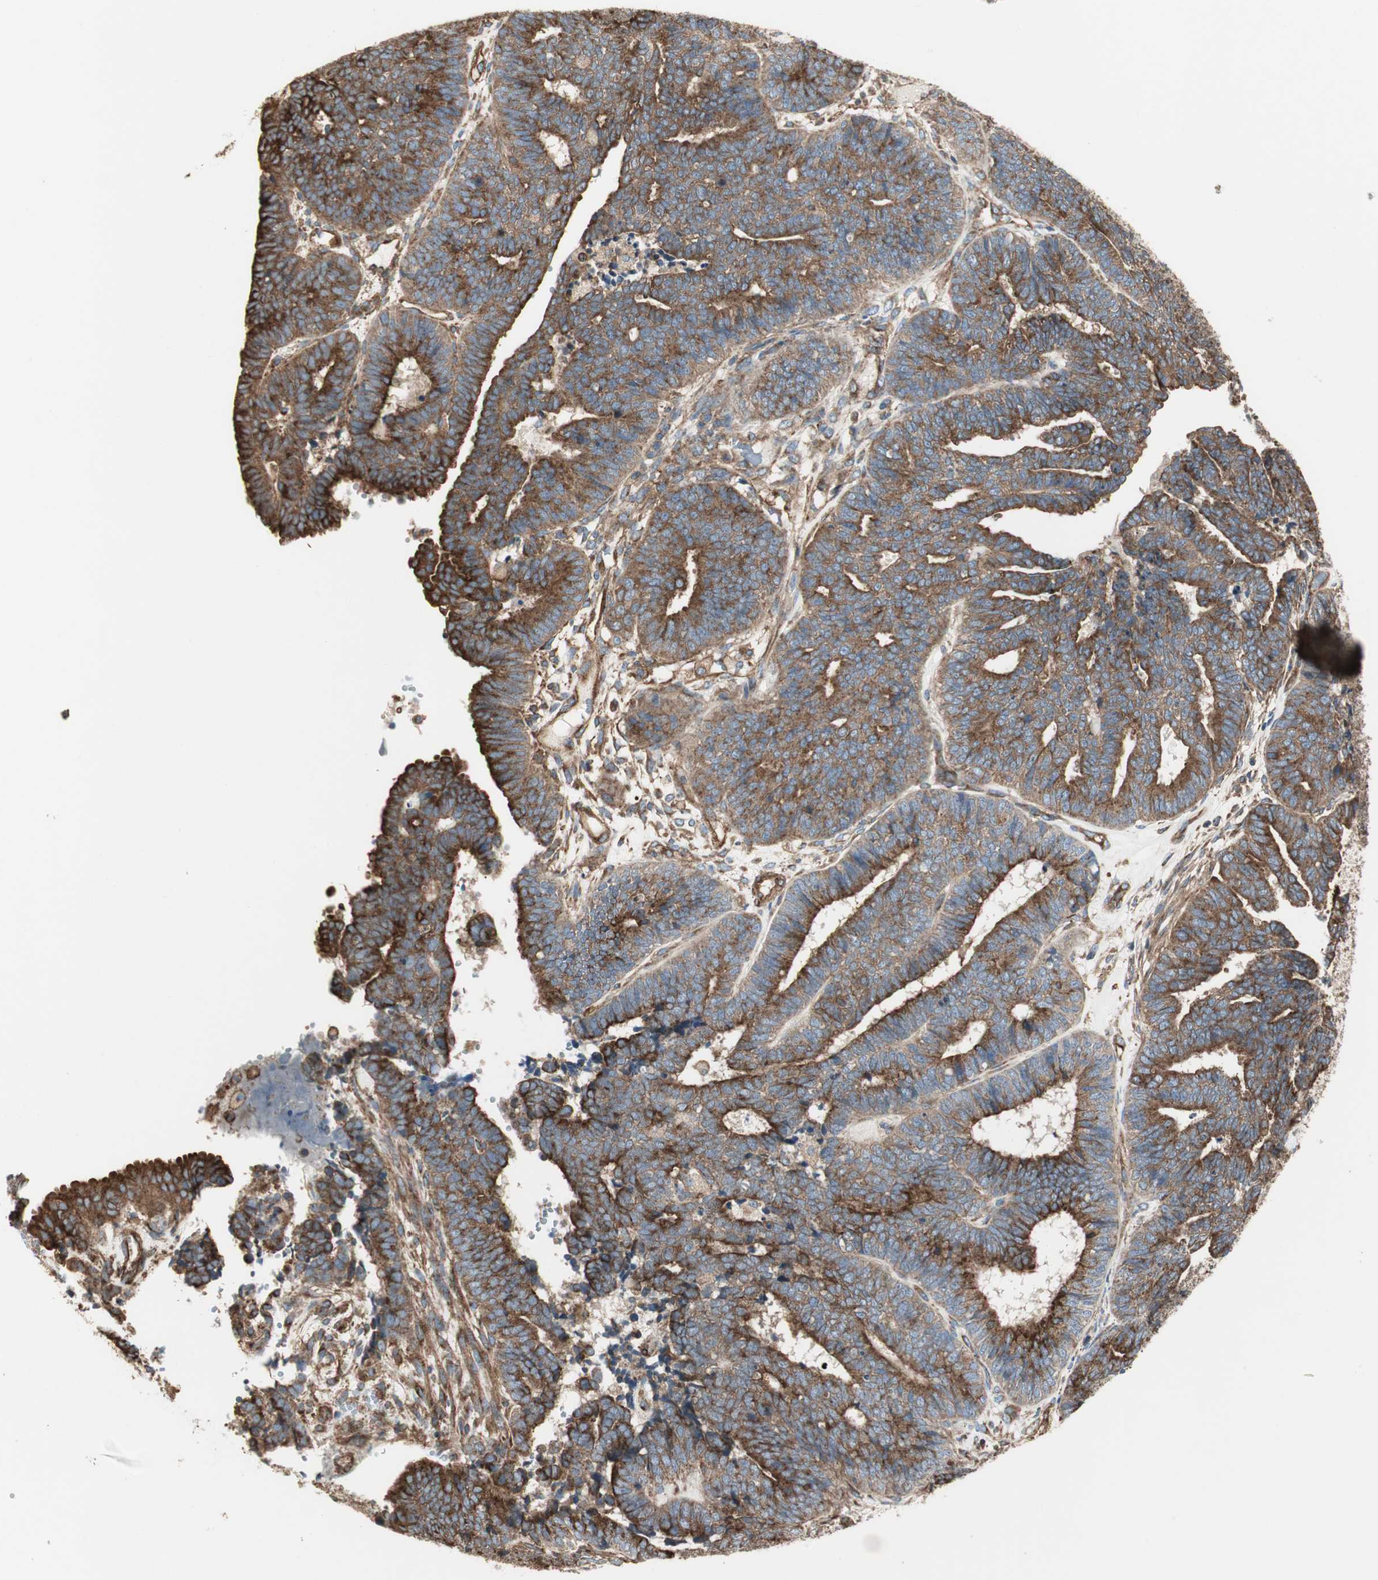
{"staining": {"intensity": "strong", "quantity": ">75%", "location": "cytoplasmic/membranous"}, "tissue": "endometrial cancer", "cell_type": "Tumor cells", "image_type": "cancer", "snomed": [{"axis": "morphology", "description": "Adenocarcinoma, NOS"}, {"axis": "topography", "description": "Endometrium"}], "caption": "Protein expression analysis of human endometrial cancer (adenocarcinoma) reveals strong cytoplasmic/membranous staining in approximately >75% of tumor cells.", "gene": "H6PD", "patient": {"sex": "female", "age": 70}}